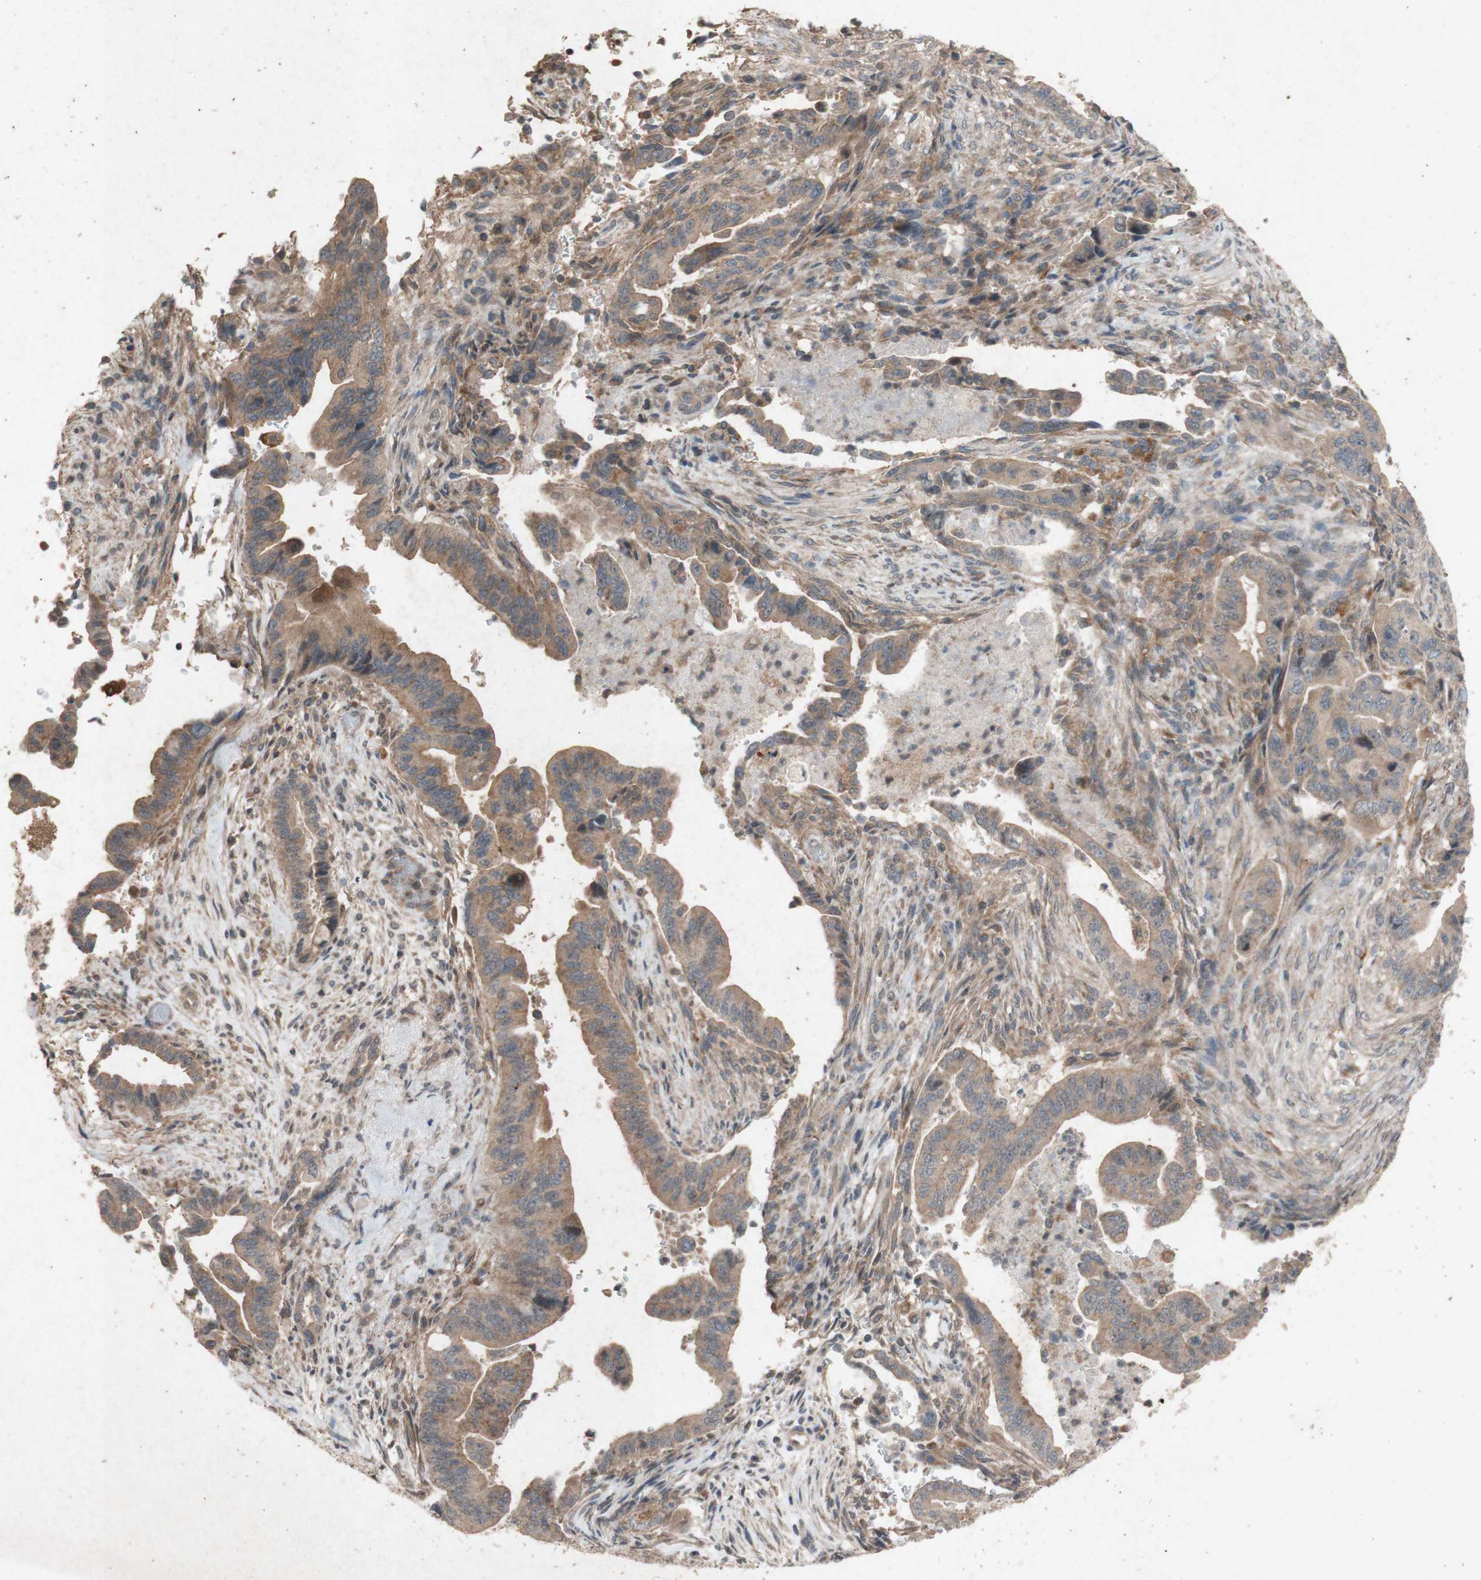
{"staining": {"intensity": "moderate", "quantity": ">75%", "location": "cytoplasmic/membranous"}, "tissue": "pancreatic cancer", "cell_type": "Tumor cells", "image_type": "cancer", "snomed": [{"axis": "morphology", "description": "Adenocarcinoma, NOS"}, {"axis": "topography", "description": "Pancreas"}], "caption": "Immunohistochemistry (IHC) (DAB (3,3'-diaminobenzidine)) staining of human pancreatic cancer reveals moderate cytoplasmic/membranous protein staining in approximately >75% of tumor cells.", "gene": "ATP6V1F", "patient": {"sex": "male", "age": 70}}